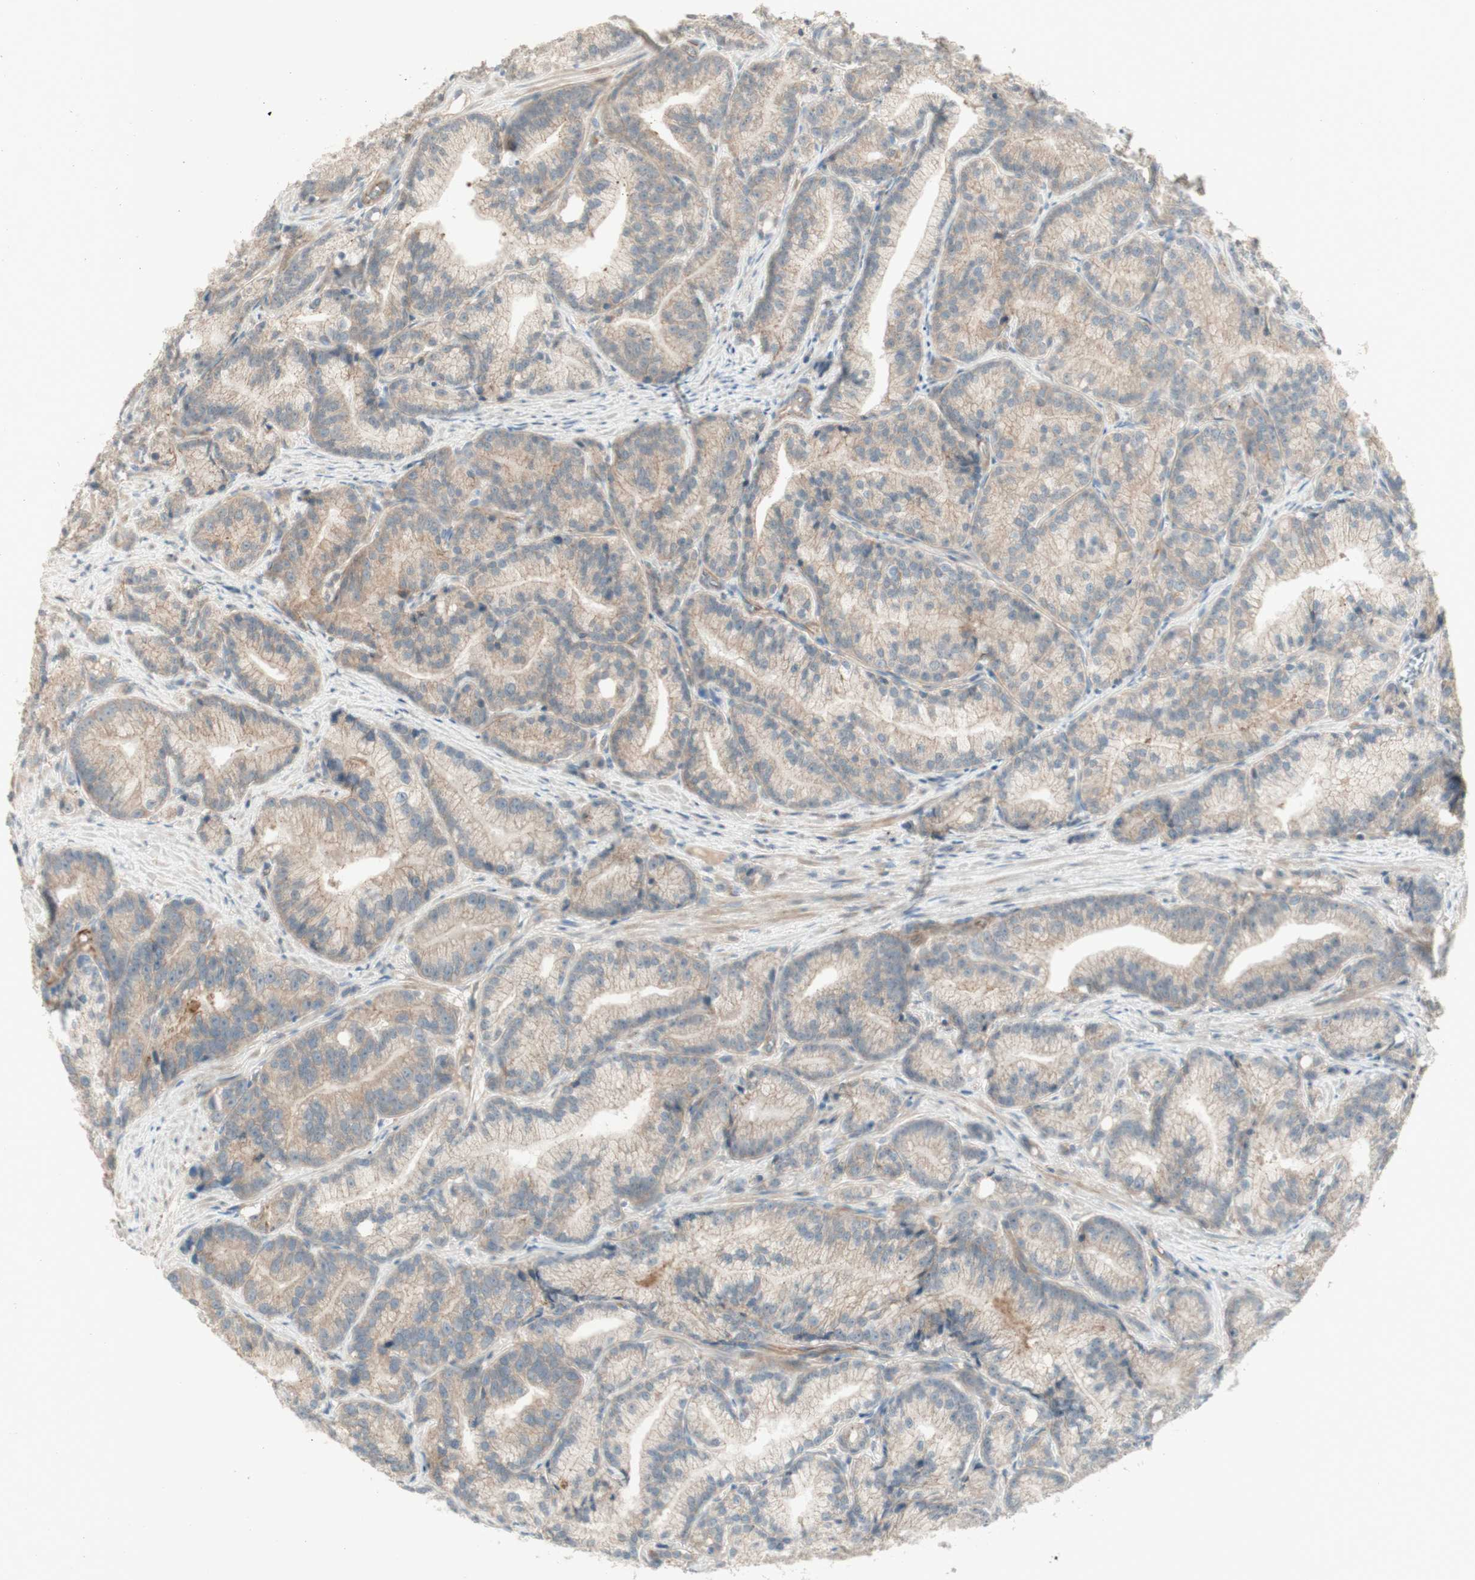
{"staining": {"intensity": "weak", "quantity": ">75%", "location": "cytoplasmic/membranous"}, "tissue": "prostate cancer", "cell_type": "Tumor cells", "image_type": "cancer", "snomed": [{"axis": "morphology", "description": "Adenocarcinoma, Low grade"}, {"axis": "topography", "description": "Prostate"}], "caption": "Protein staining by IHC reveals weak cytoplasmic/membranous expression in about >75% of tumor cells in prostate adenocarcinoma (low-grade). The protein of interest is stained brown, and the nuclei are stained in blue (DAB (3,3'-diaminobenzidine) IHC with brightfield microscopy, high magnification).", "gene": "PTGER4", "patient": {"sex": "male", "age": 89}}